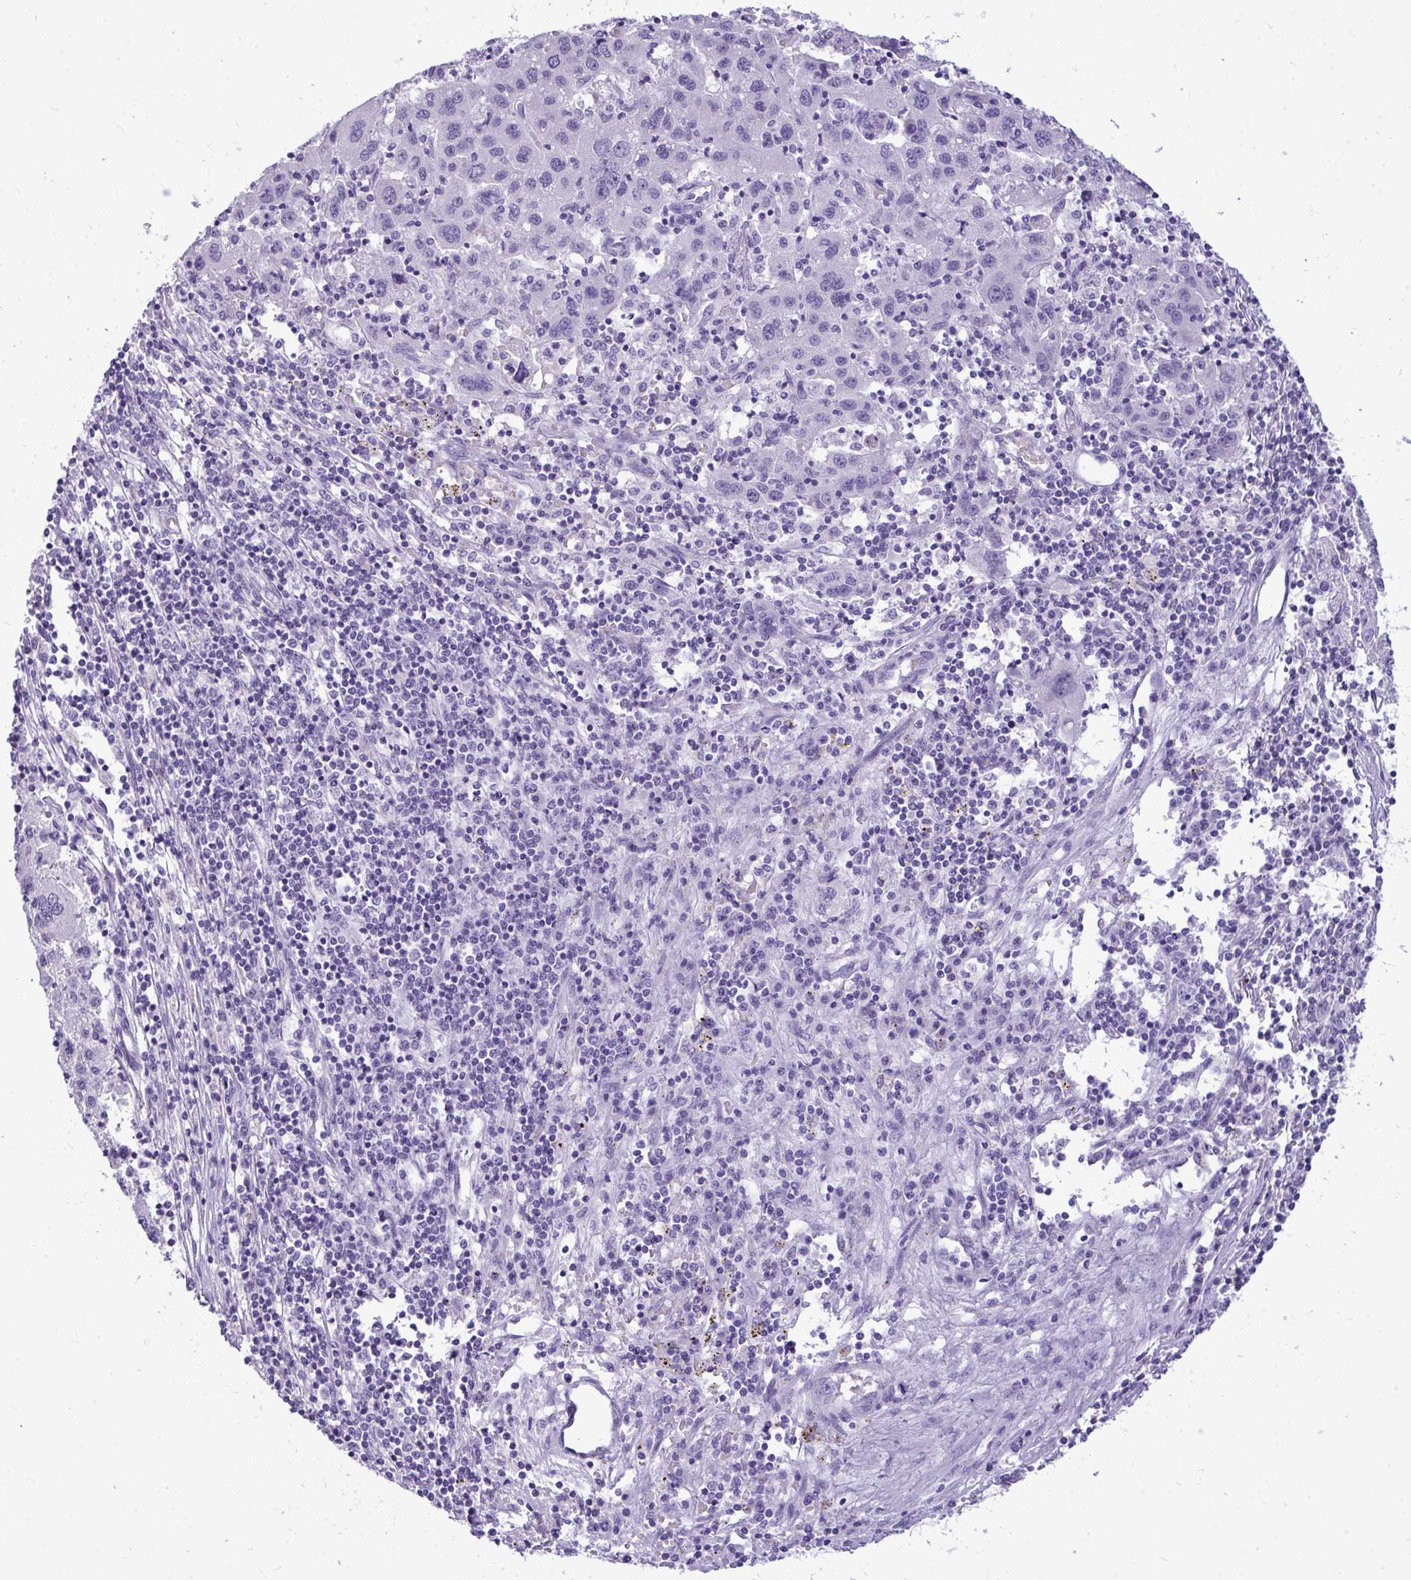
{"staining": {"intensity": "negative", "quantity": "none", "location": "none"}, "tissue": "liver cancer", "cell_type": "Tumor cells", "image_type": "cancer", "snomed": [{"axis": "morphology", "description": "Carcinoma, Hepatocellular, NOS"}, {"axis": "topography", "description": "Liver"}], "caption": "Immunohistochemical staining of liver cancer shows no significant staining in tumor cells.", "gene": "PRM2", "patient": {"sex": "female", "age": 77}}